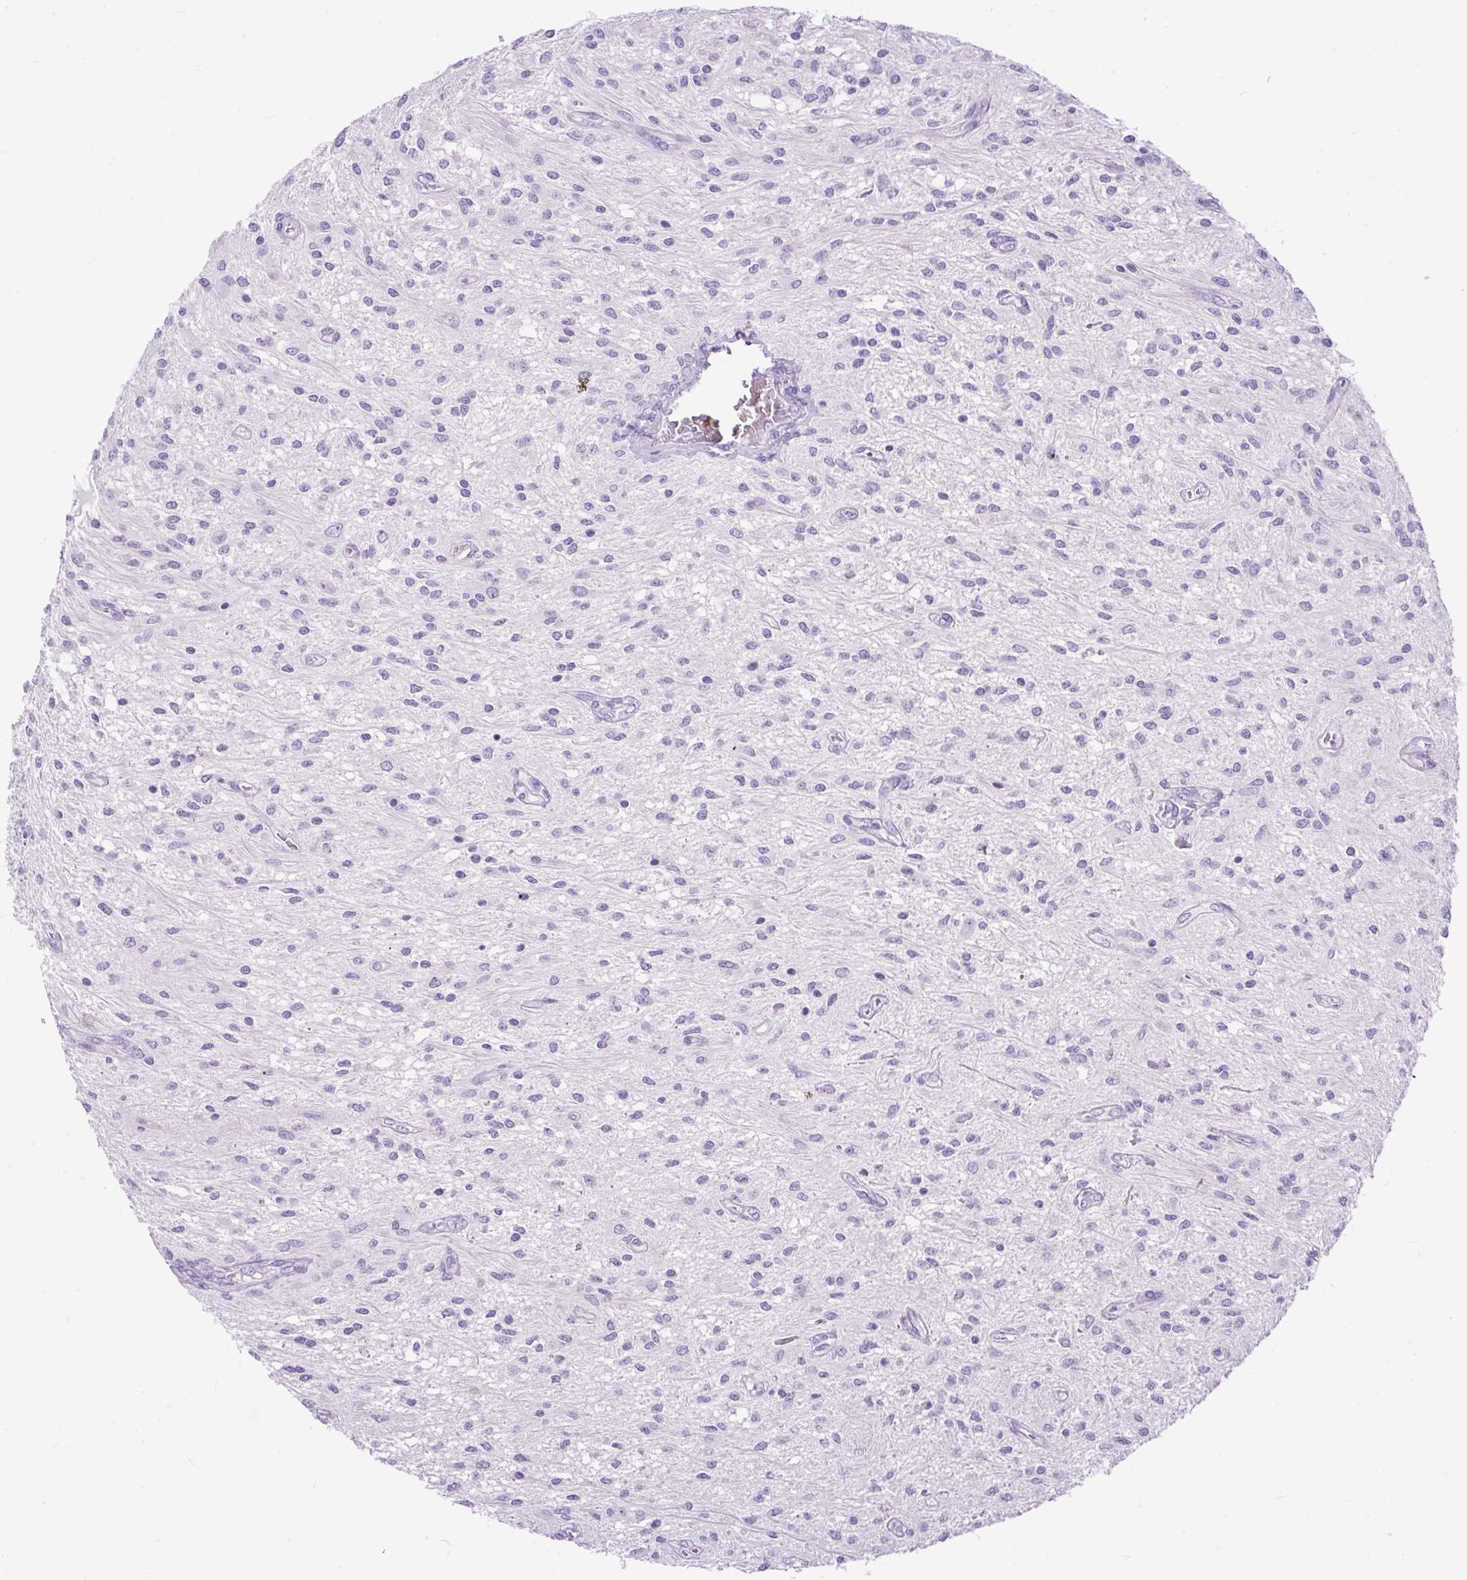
{"staining": {"intensity": "negative", "quantity": "none", "location": "none"}, "tissue": "glioma", "cell_type": "Tumor cells", "image_type": "cancer", "snomed": [{"axis": "morphology", "description": "Glioma, malignant, Low grade"}, {"axis": "topography", "description": "Cerebellum"}], "caption": "Tumor cells show no significant expression in glioma.", "gene": "ZNF256", "patient": {"sex": "female", "age": 14}}